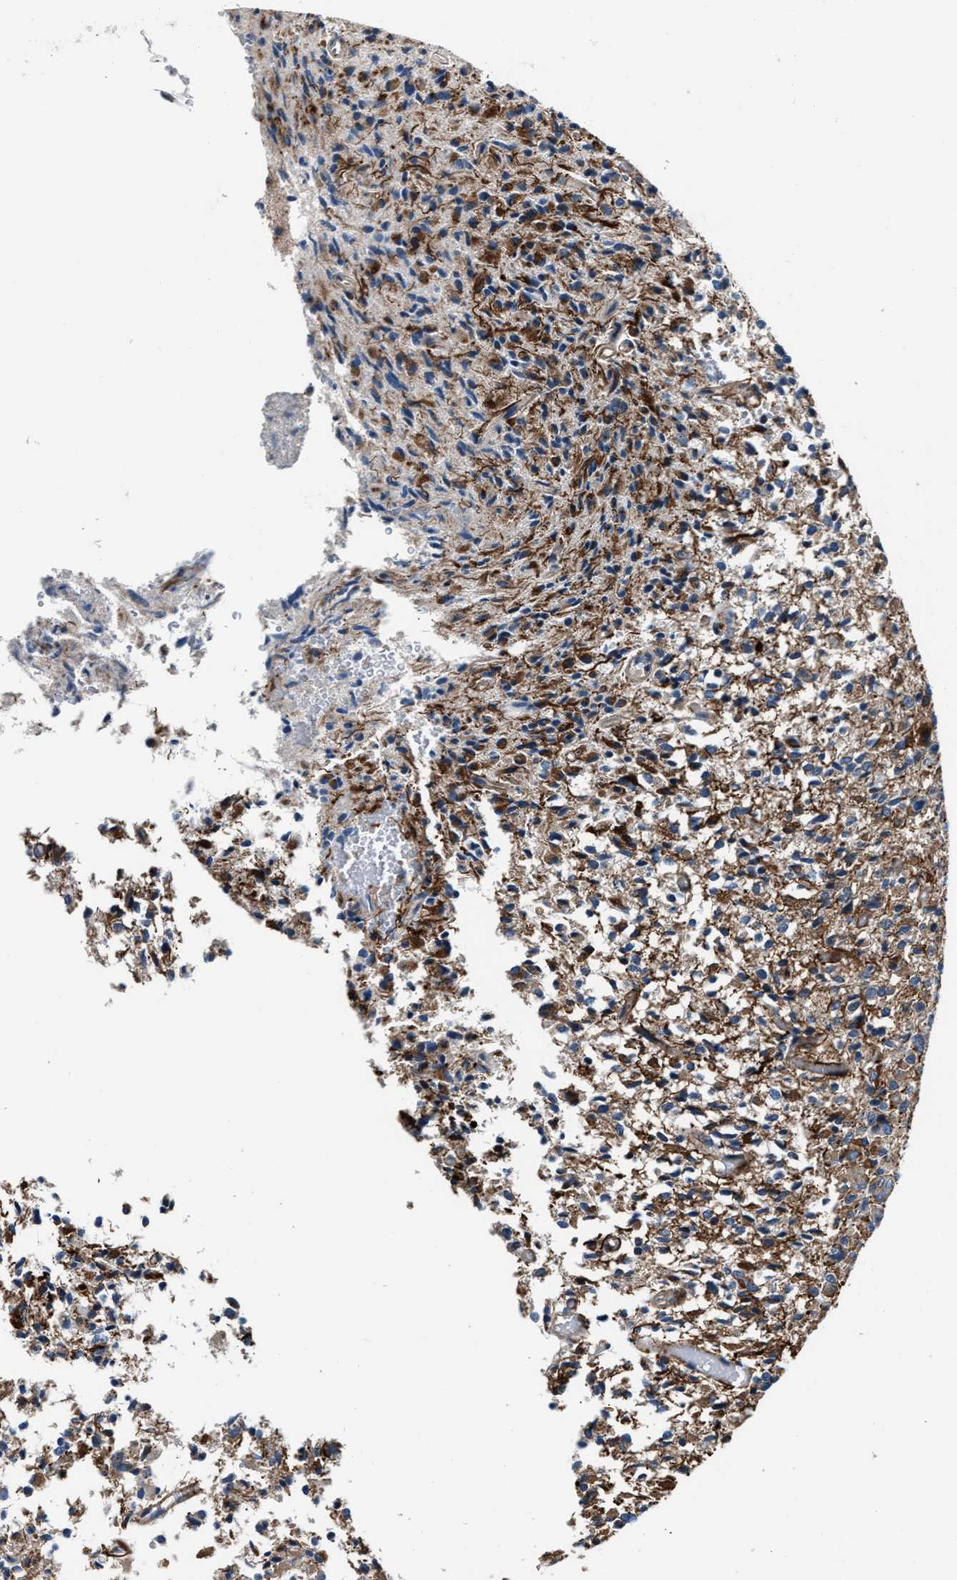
{"staining": {"intensity": "moderate", "quantity": ">75%", "location": "cytoplasmic/membranous"}, "tissue": "glioma", "cell_type": "Tumor cells", "image_type": "cancer", "snomed": [{"axis": "morphology", "description": "Glioma, malignant, High grade"}, {"axis": "topography", "description": "Brain"}], "caption": "Protein expression analysis of high-grade glioma (malignant) exhibits moderate cytoplasmic/membranous expression in about >75% of tumor cells.", "gene": "MPDZ", "patient": {"sex": "male", "age": 71}}